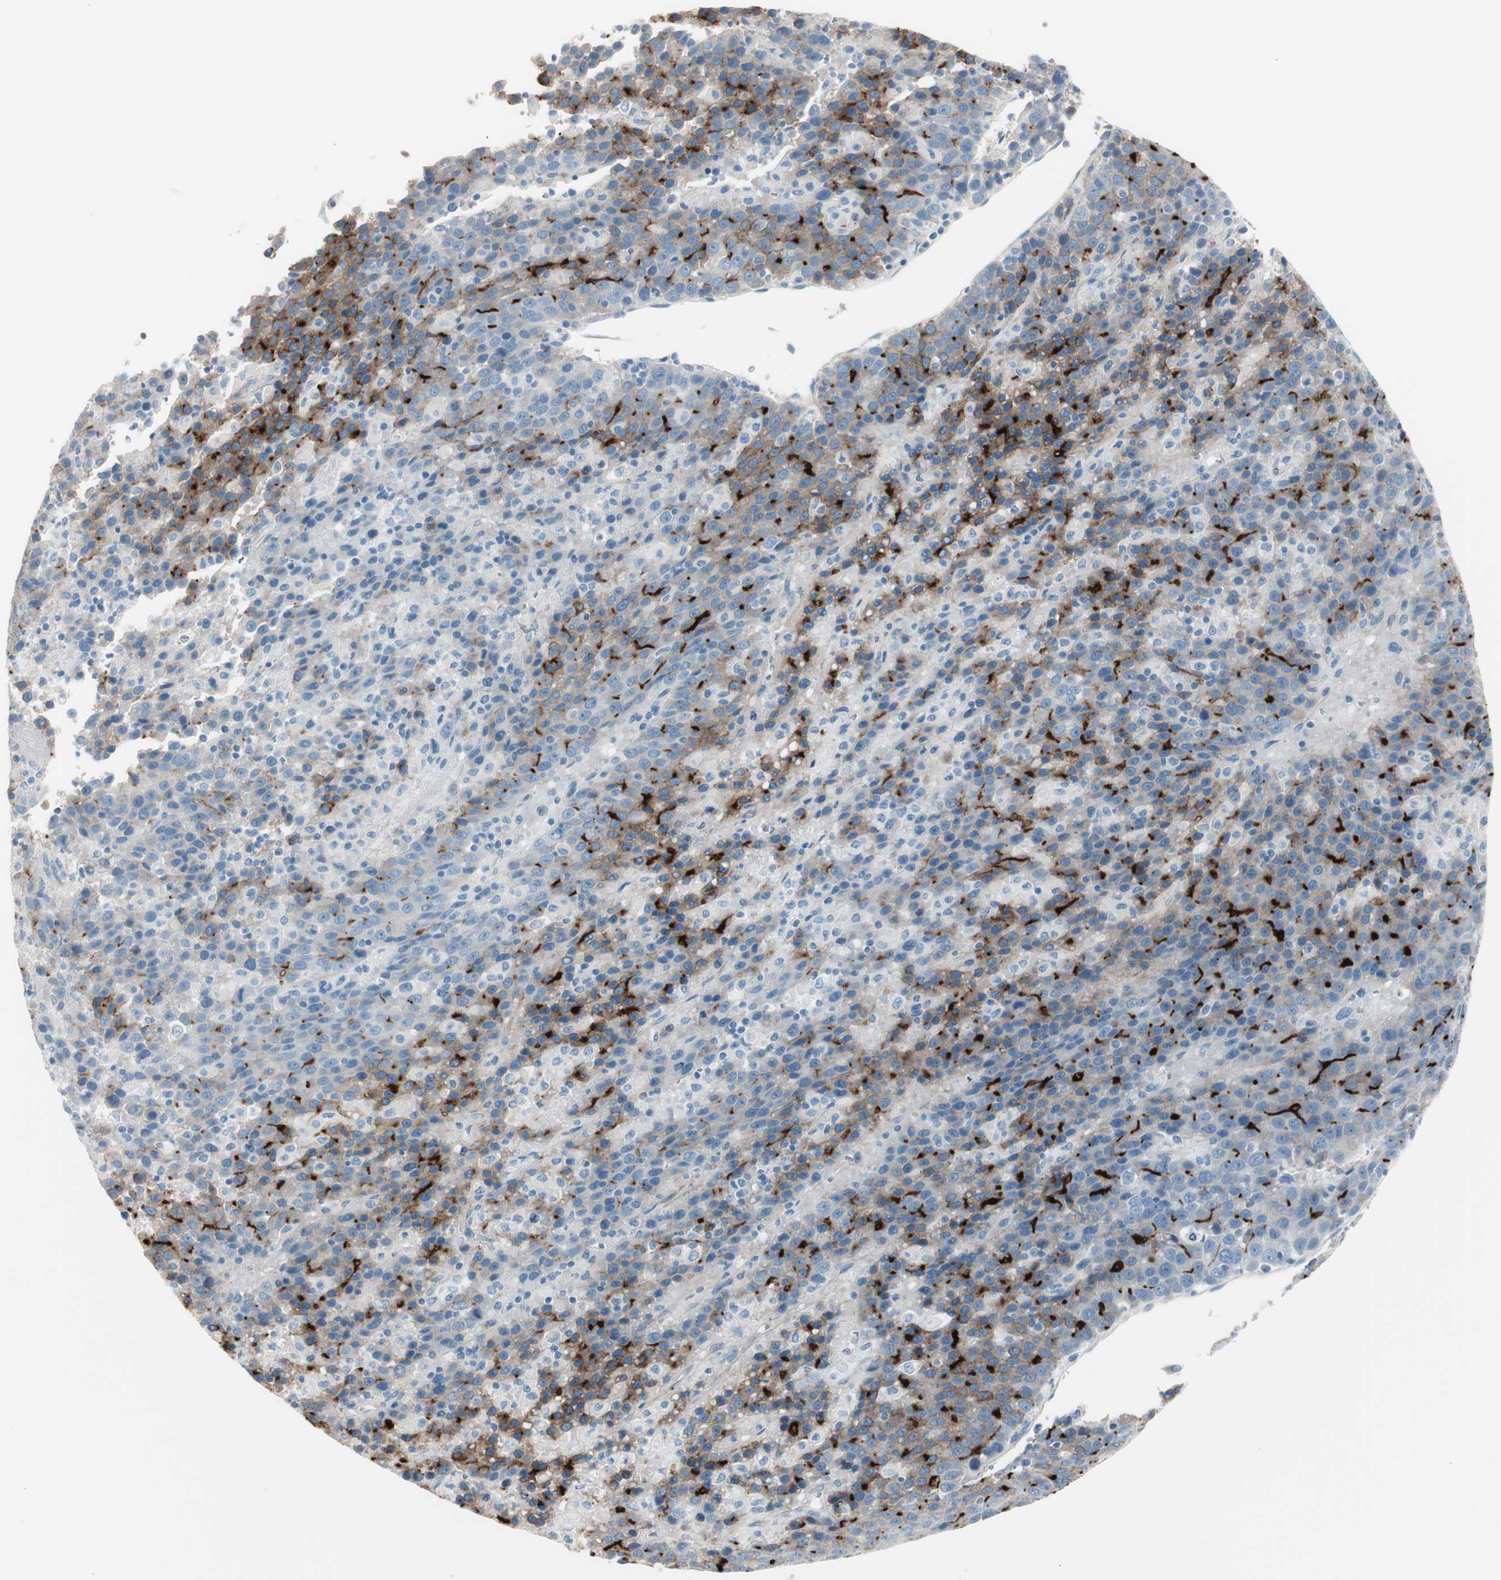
{"staining": {"intensity": "strong", "quantity": "25%-75%", "location": "cytoplasmic/membranous"}, "tissue": "liver cancer", "cell_type": "Tumor cells", "image_type": "cancer", "snomed": [{"axis": "morphology", "description": "Carcinoma, Hepatocellular, NOS"}, {"axis": "topography", "description": "Liver"}], "caption": "Liver cancer stained with DAB (3,3'-diaminobenzidine) IHC displays high levels of strong cytoplasmic/membranous staining in approximately 25%-75% of tumor cells.", "gene": "CDHR5", "patient": {"sex": "female", "age": 53}}